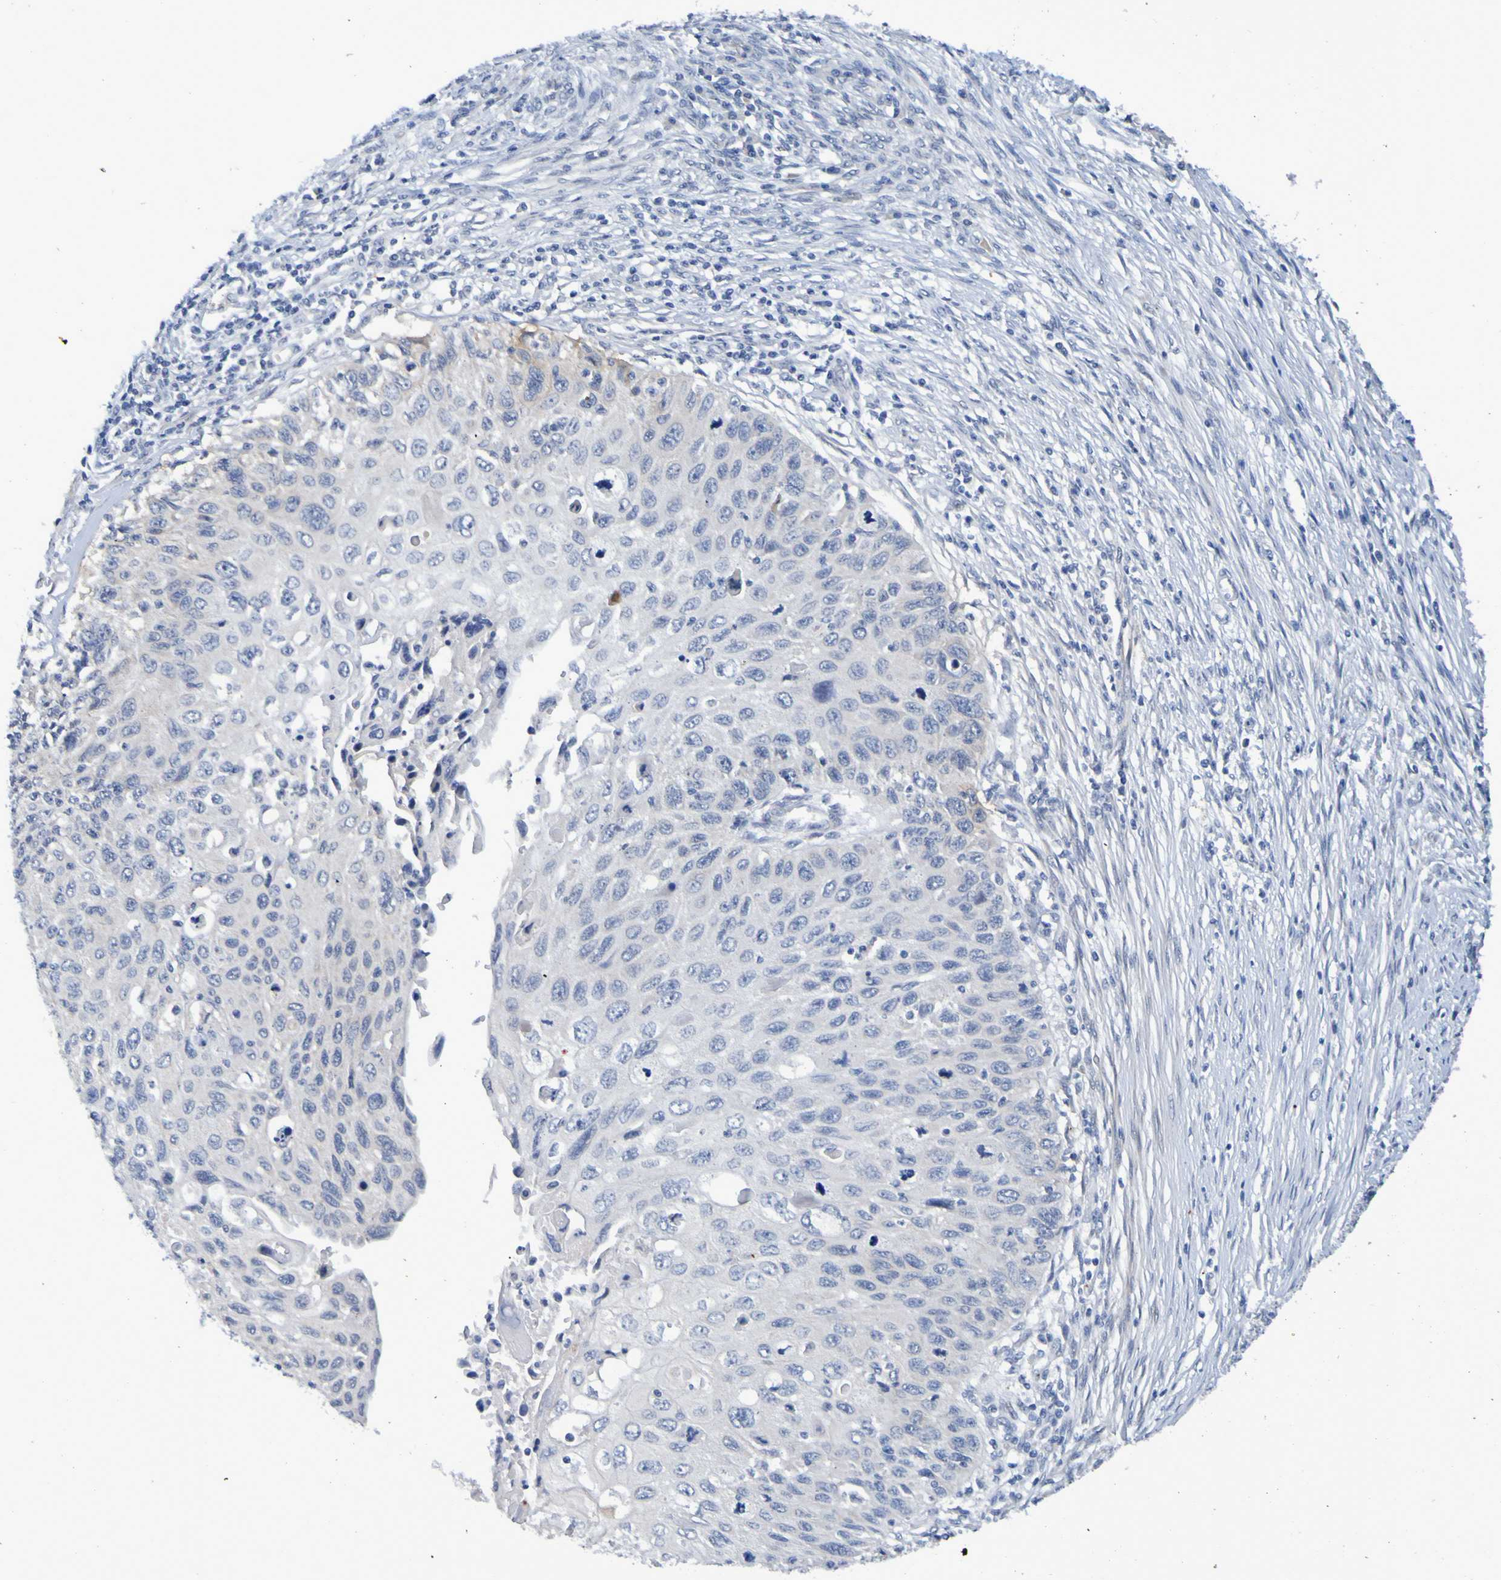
{"staining": {"intensity": "negative", "quantity": "none", "location": "none"}, "tissue": "cervical cancer", "cell_type": "Tumor cells", "image_type": "cancer", "snomed": [{"axis": "morphology", "description": "Squamous cell carcinoma, NOS"}, {"axis": "topography", "description": "Cervix"}], "caption": "Cervical squamous cell carcinoma stained for a protein using immunohistochemistry displays no positivity tumor cells.", "gene": "VMA21", "patient": {"sex": "female", "age": 70}}